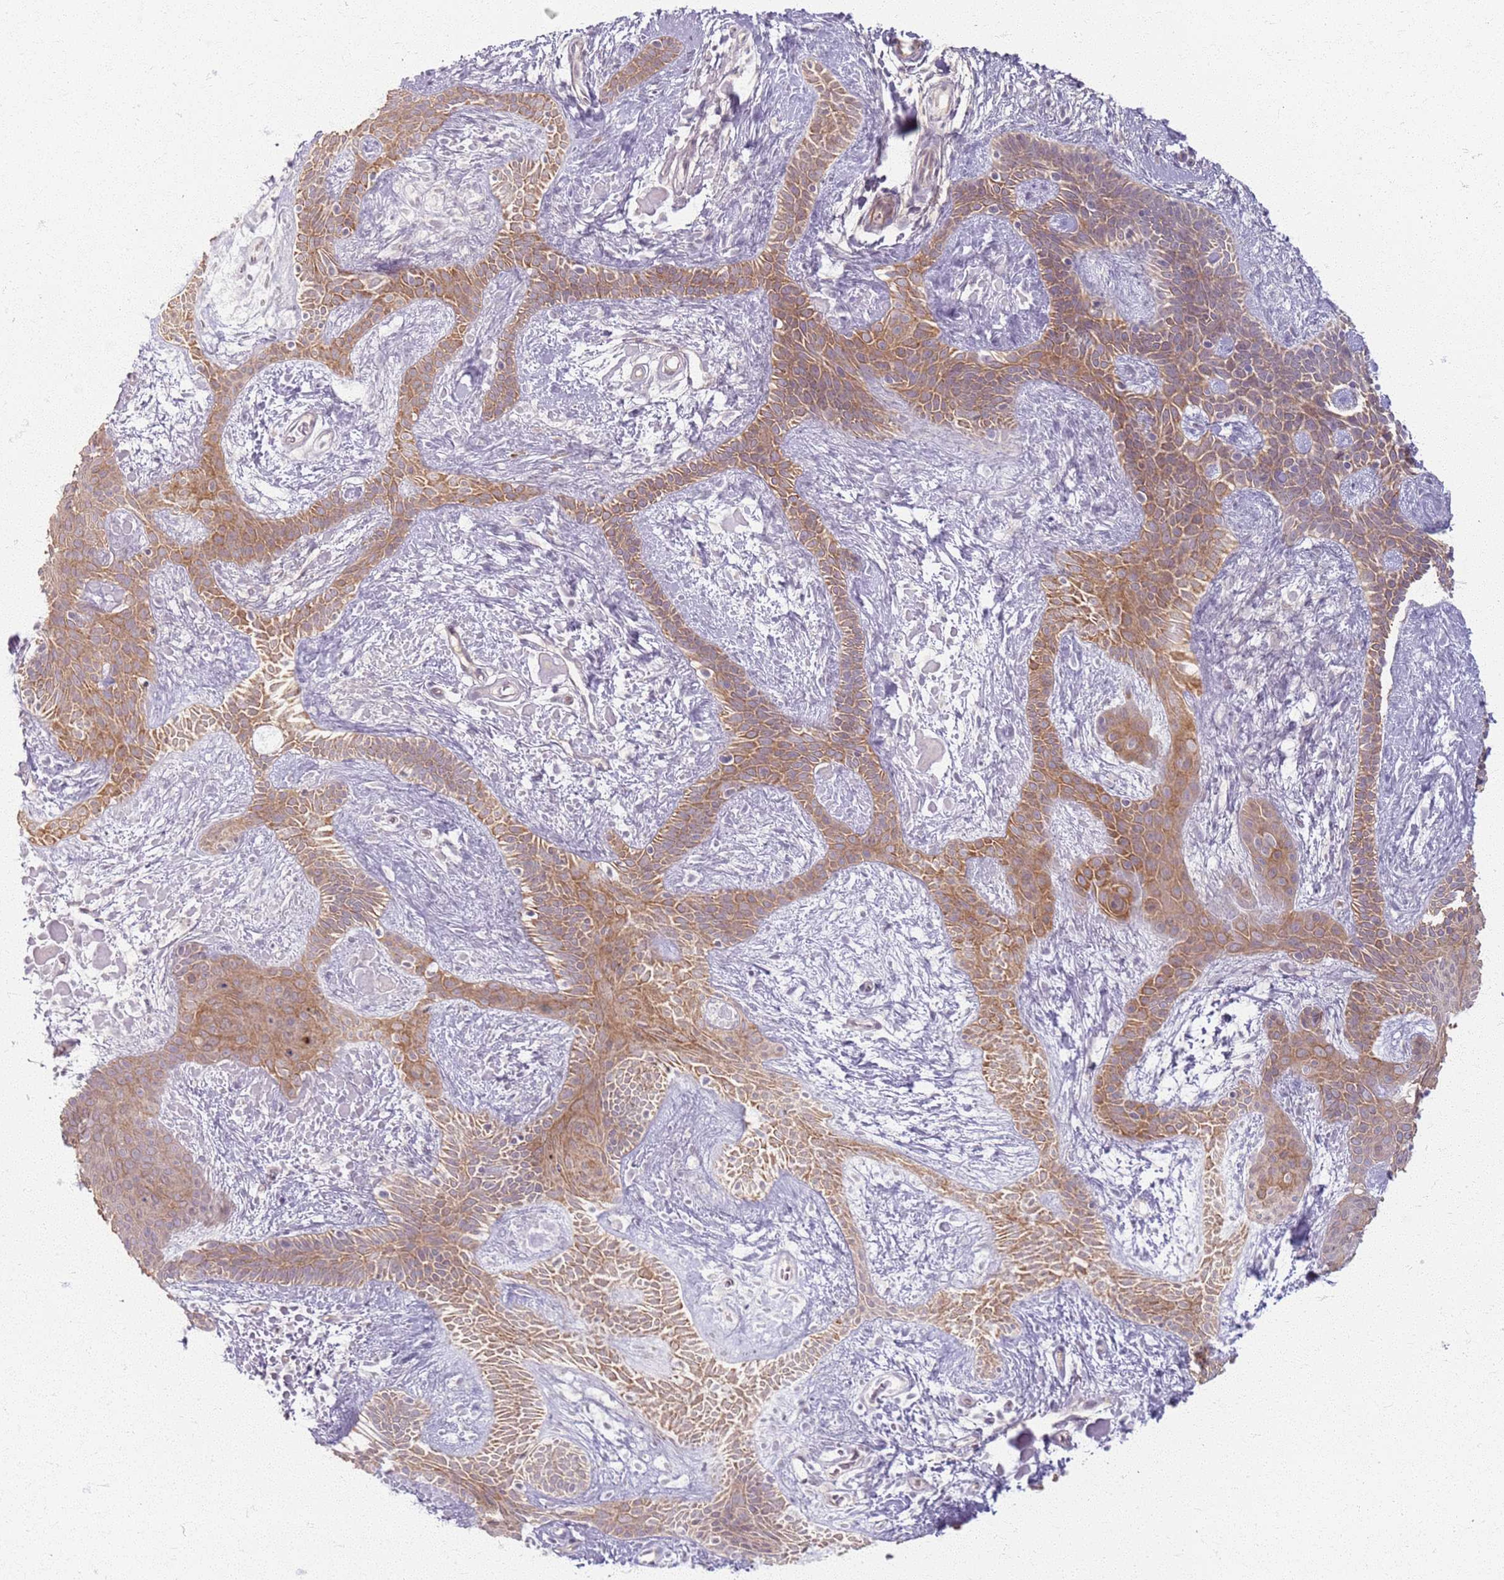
{"staining": {"intensity": "moderate", "quantity": ">75%", "location": "cytoplasmic/membranous"}, "tissue": "skin cancer", "cell_type": "Tumor cells", "image_type": "cancer", "snomed": [{"axis": "morphology", "description": "Basal cell carcinoma"}, {"axis": "topography", "description": "Skin"}], "caption": "There is medium levels of moderate cytoplasmic/membranous expression in tumor cells of skin cancer, as demonstrated by immunohistochemical staining (brown color).", "gene": "KCNA5", "patient": {"sex": "male", "age": 78}}